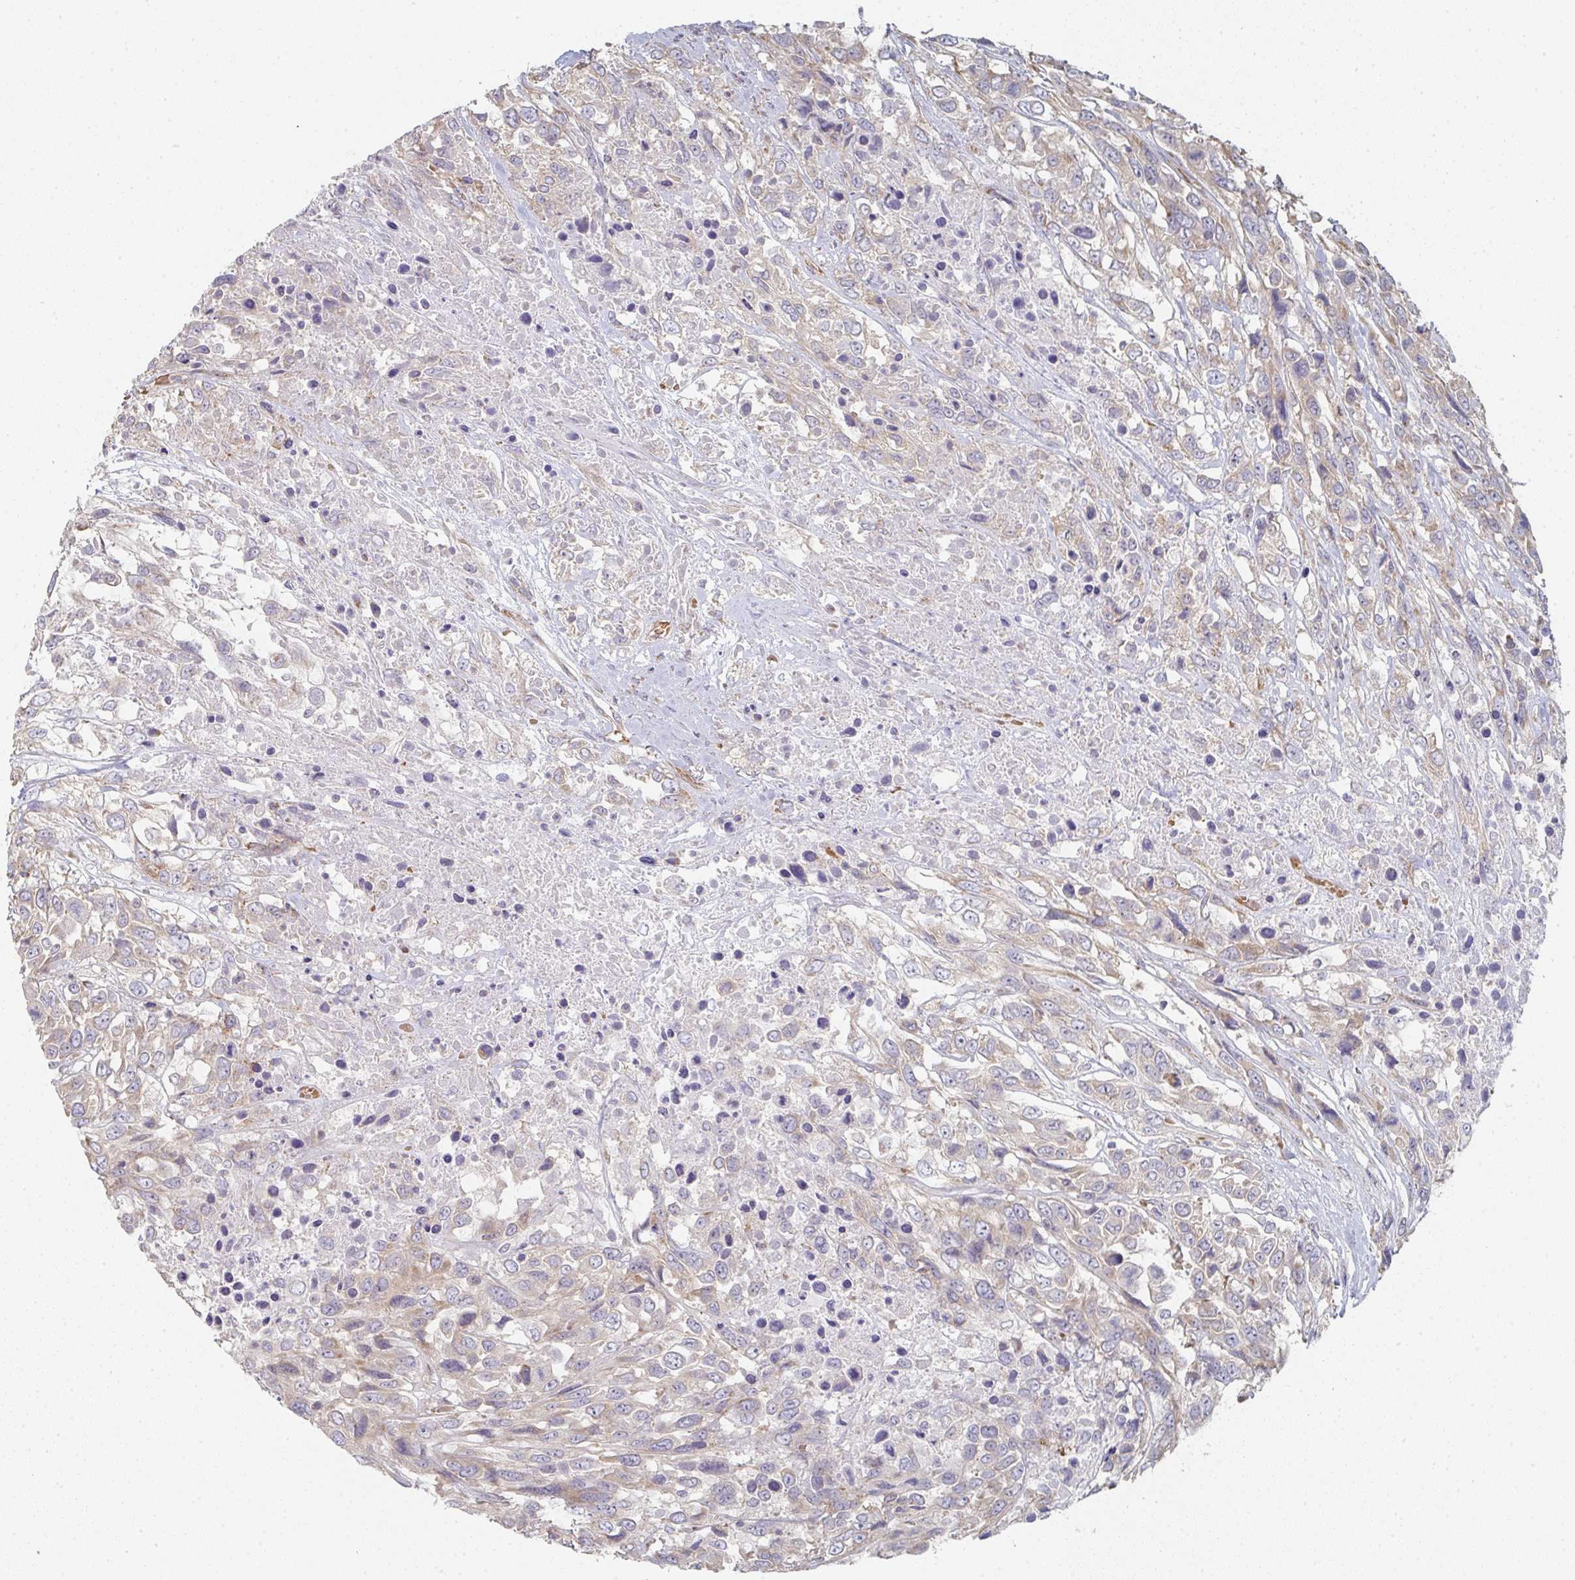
{"staining": {"intensity": "weak", "quantity": "25%-75%", "location": "cytoplasmic/membranous"}, "tissue": "urothelial cancer", "cell_type": "Tumor cells", "image_type": "cancer", "snomed": [{"axis": "morphology", "description": "Urothelial carcinoma, High grade"}, {"axis": "topography", "description": "Urinary bladder"}], "caption": "Urothelial carcinoma (high-grade) stained with DAB (3,3'-diaminobenzidine) IHC reveals low levels of weak cytoplasmic/membranous staining in about 25%-75% of tumor cells.", "gene": "ZNF526", "patient": {"sex": "female", "age": 70}}